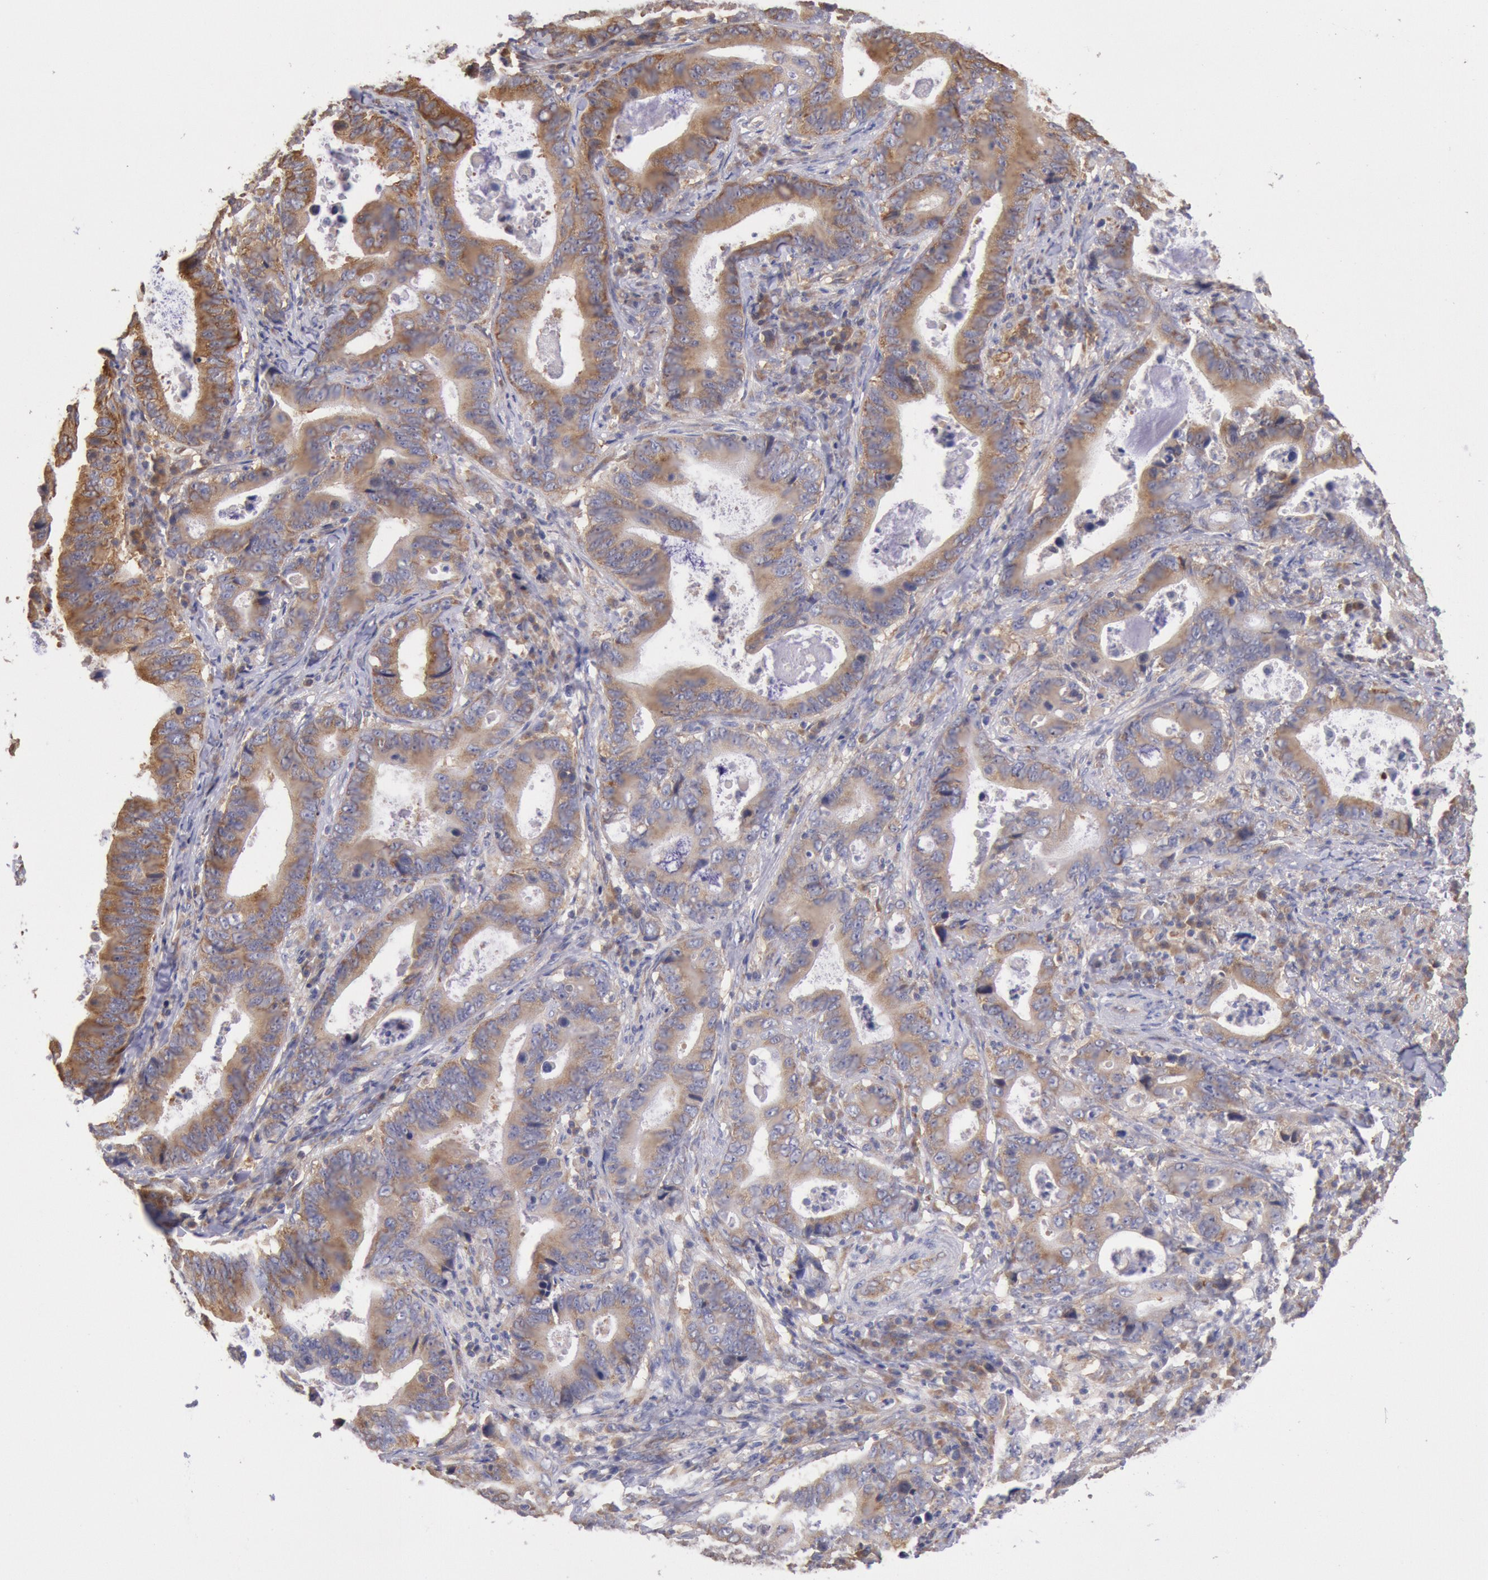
{"staining": {"intensity": "moderate", "quantity": ">75%", "location": "cytoplasmic/membranous"}, "tissue": "stomach cancer", "cell_type": "Tumor cells", "image_type": "cancer", "snomed": [{"axis": "morphology", "description": "Adenocarcinoma, NOS"}, {"axis": "topography", "description": "Stomach, upper"}], "caption": "About >75% of tumor cells in stomach cancer show moderate cytoplasmic/membranous protein positivity as visualized by brown immunohistochemical staining.", "gene": "DRG1", "patient": {"sex": "male", "age": 63}}